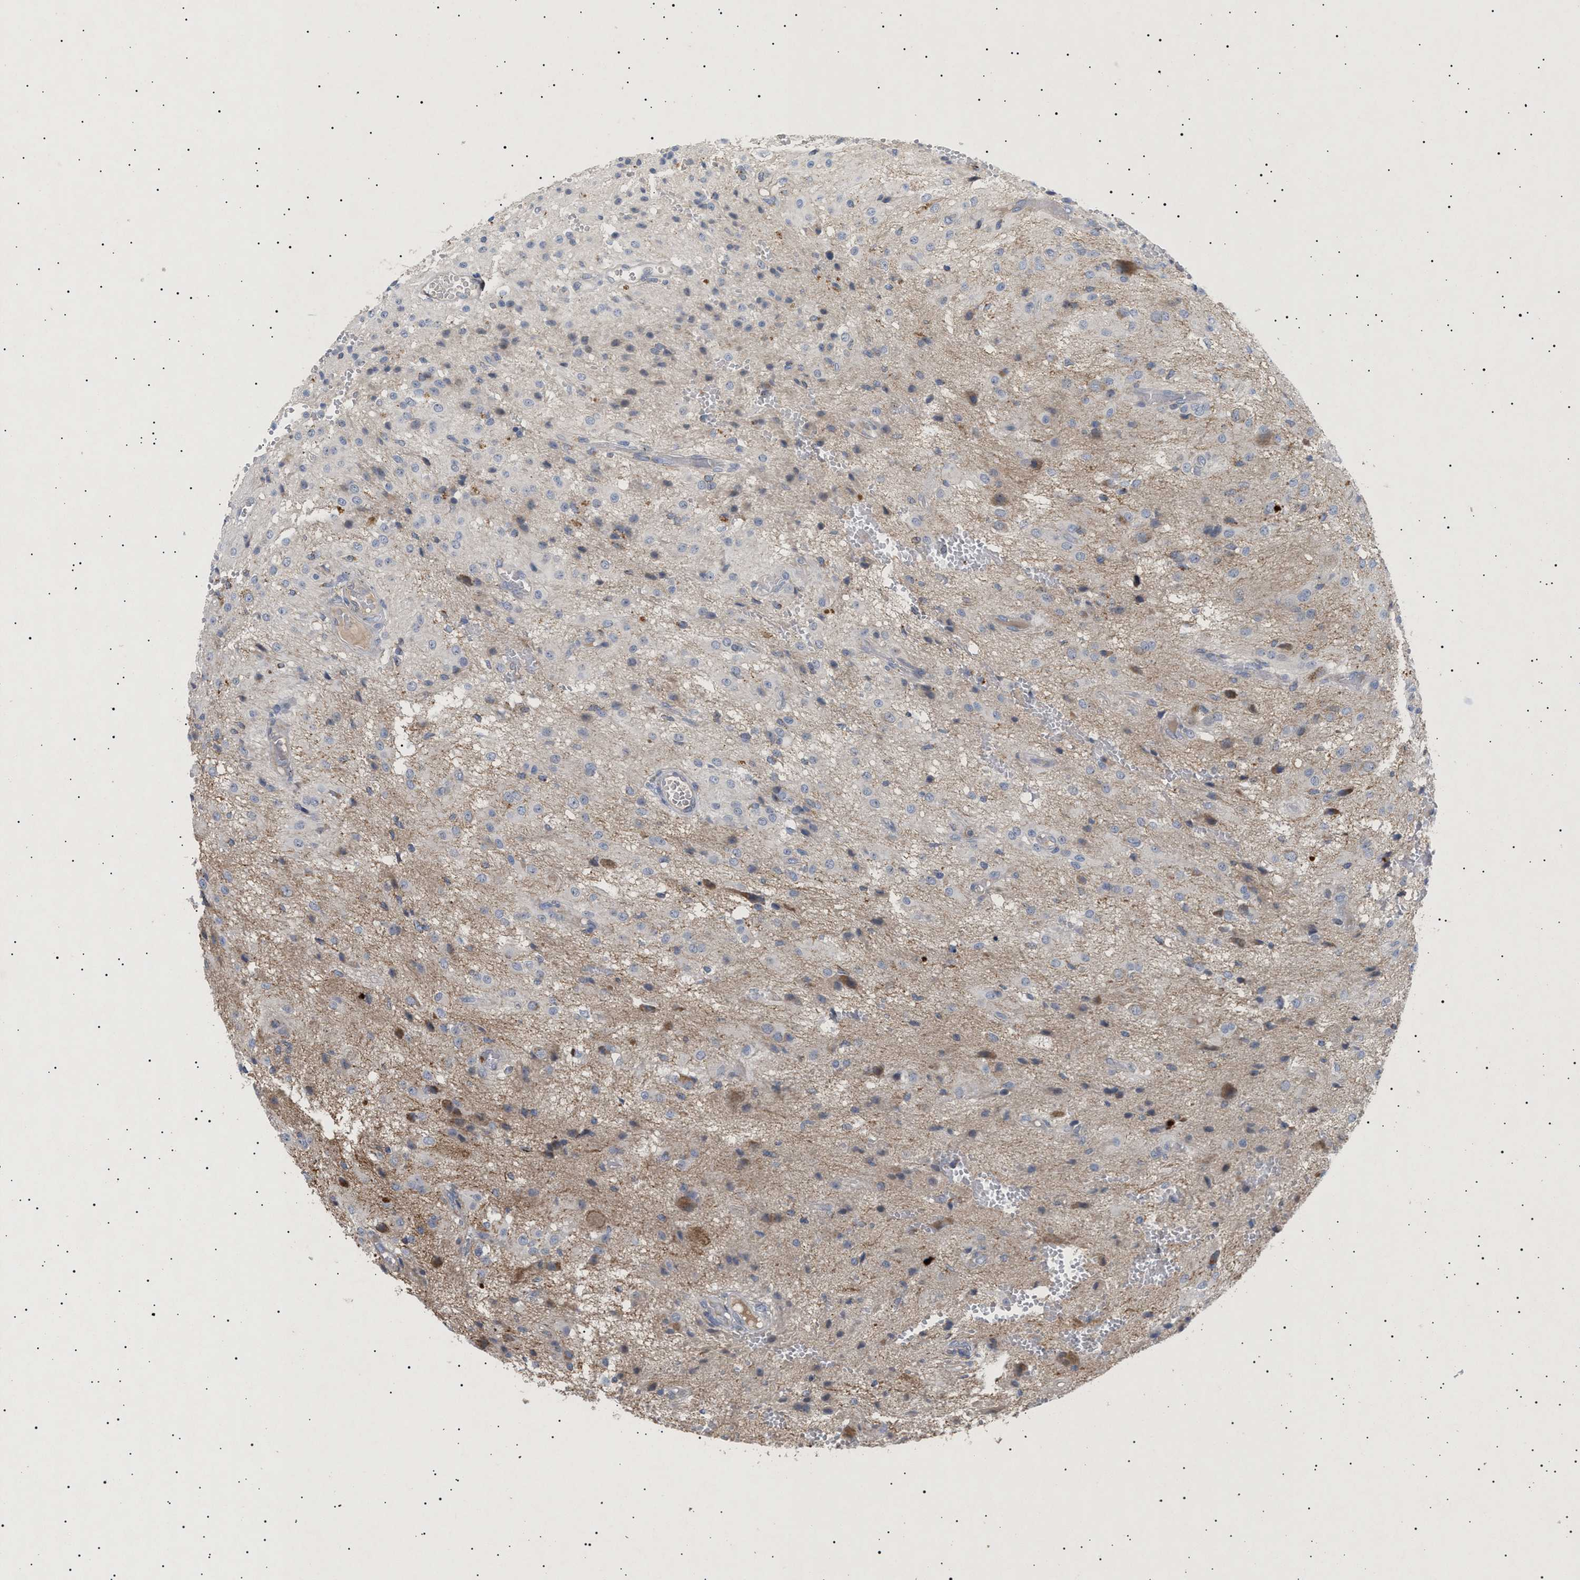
{"staining": {"intensity": "moderate", "quantity": "<25%", "location": "cytoplasmic/membranous"}, "tissue": "glioma", "cell_type": "Tumor cells", "image_type": "cancer", "snomed": [{"axis": "morphology", "description": "Glioma, malignant, High grade"}, {"axis": "topography", "description": "Brain"}], "caption": "Immunohistochemical staining of glioma reveals moderate cytoplasmic/membranous protein positivity in approximately <25% of tumor cells.", "gene": "SIRT5", "patient": {"sex": "female", "age": 59}}